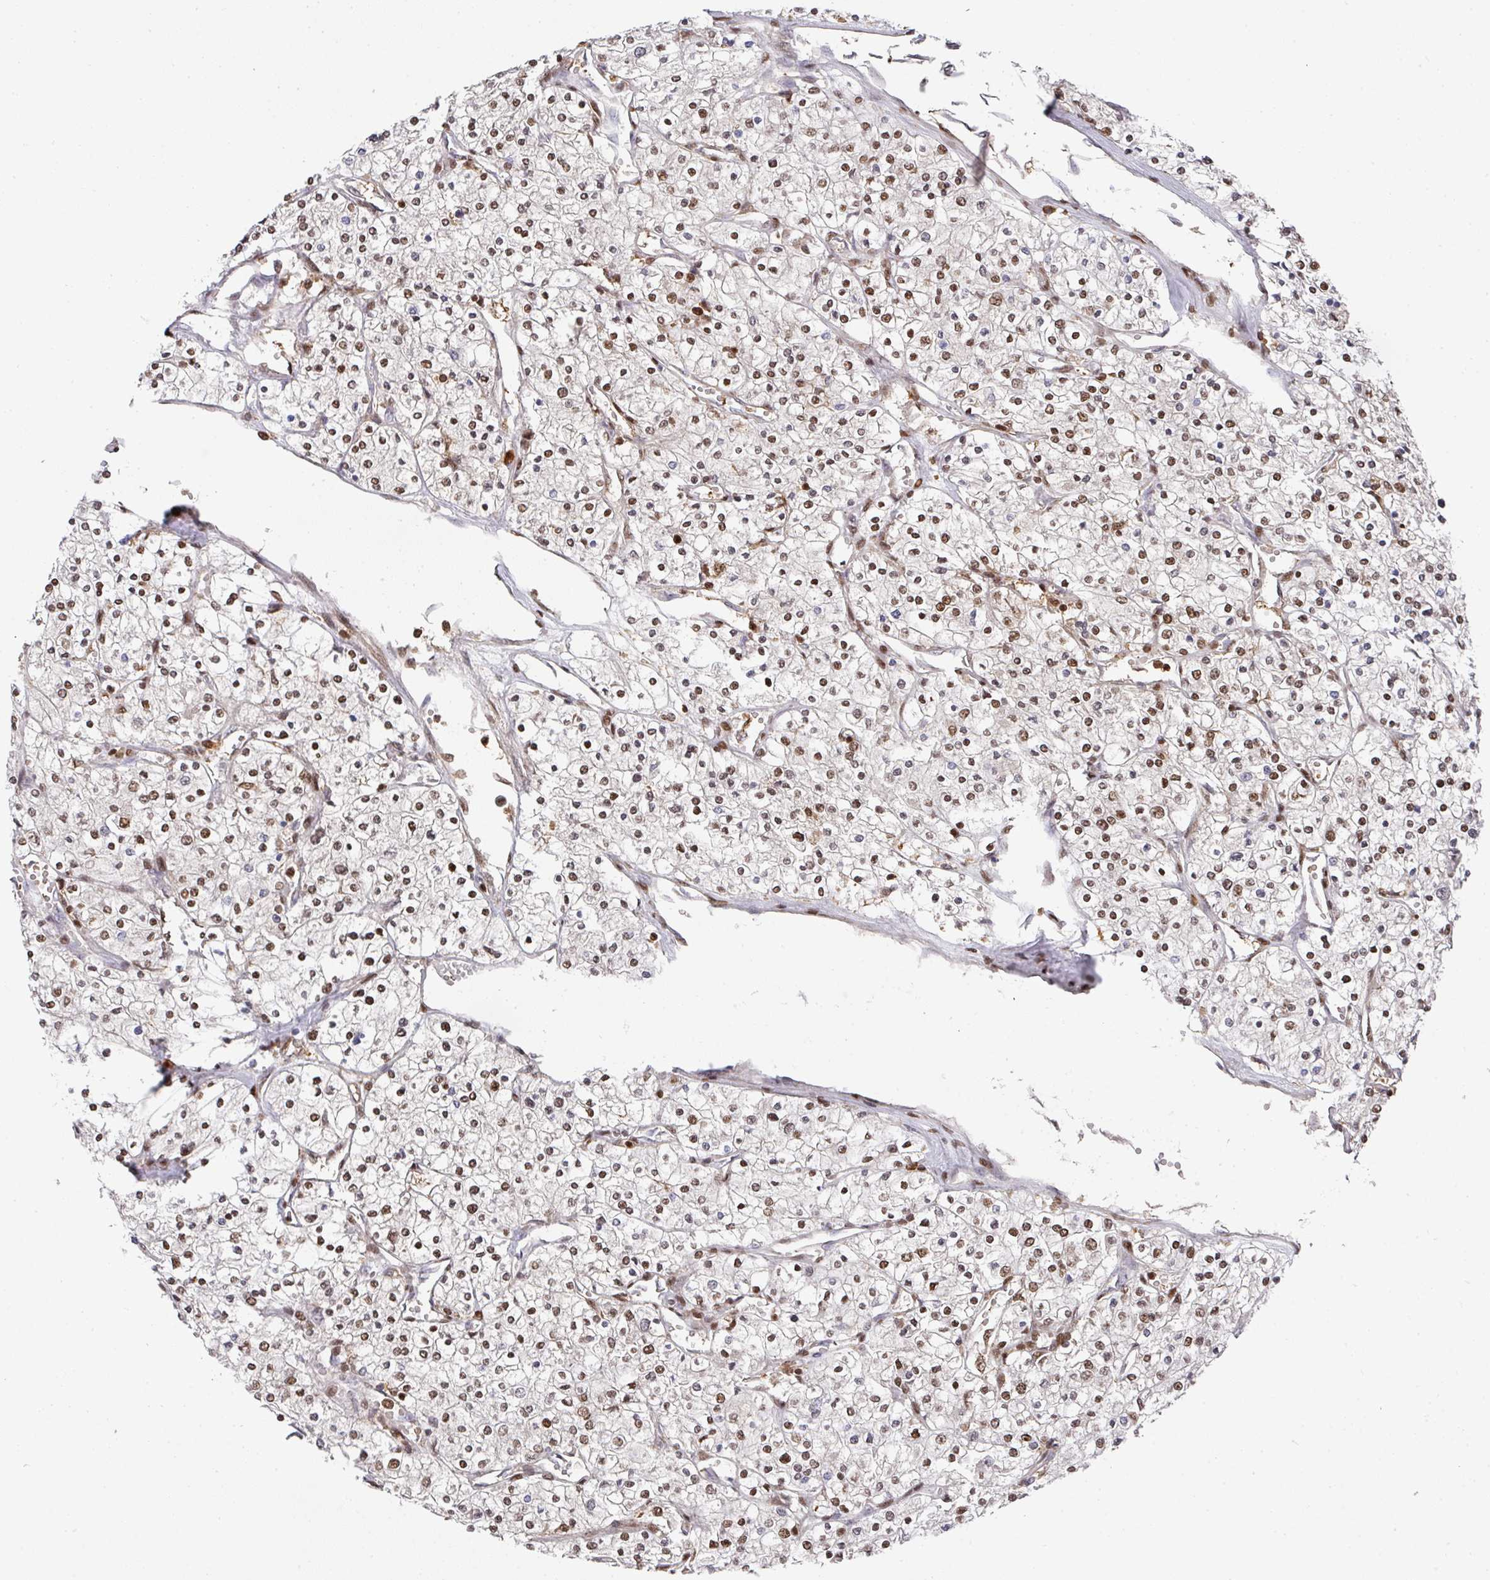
{"staining": {"intensity": "moderate", "quantity": "25%-75%", "location": "nuclear"}, "tissue": "renal cancer", "cell_type": "Tumor cells", "image_type": "cancer", "snomed": [{"axis": "morphology", "description": "Adenocarcinoma, NOS"}, {"axis": "topography", "description": "Kidney"}], "caption": "A medium amount of moderate nuclear positivity is seen in about 25%-75% of tumor cells in renal adenocarcinoma tissue.", "gene": "DIDO1", "patient": {"sex": "male", "age": 80}}